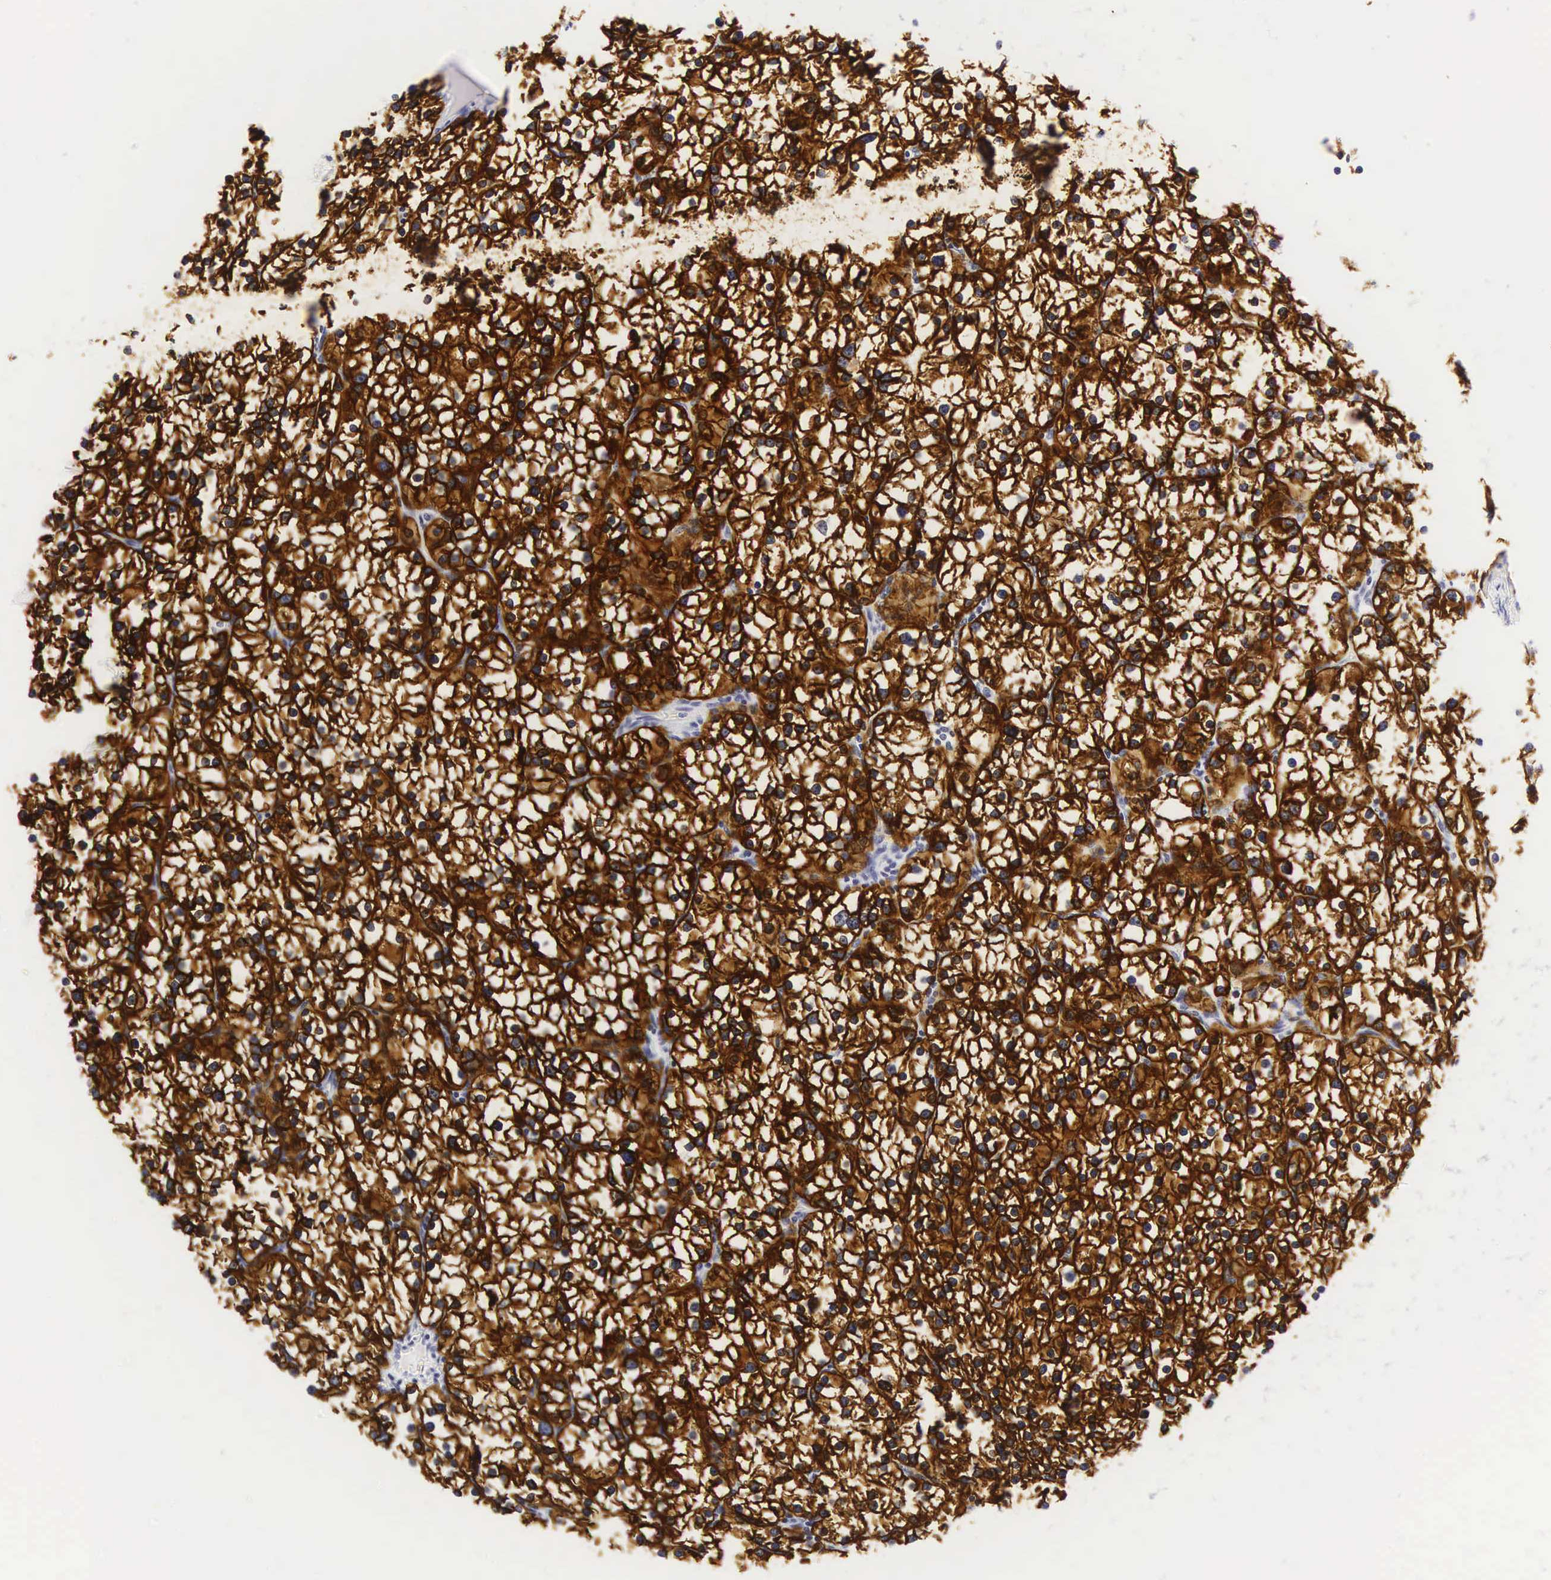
{"staining": {"intensity": "strong", "quantity": ">75%", "location": "cytoplasmic/membranous"}, "tissue": "parathyroid gland", "cell_type": "Glandular cells", "image_type": "normal", "snomed": [{"axis": "morphology", "description": "Normal tissue, NOS"}, {"axis": "topography", "description": "Parathyroid gland"}], "caption": "Parathyroid gland stained with a brown dye displays strong cytoplasmic/membranous positive expression in approximately >75% of glandular cells.", "gene": "KRT18", "patient": {"sex": "female", "age": 54}}